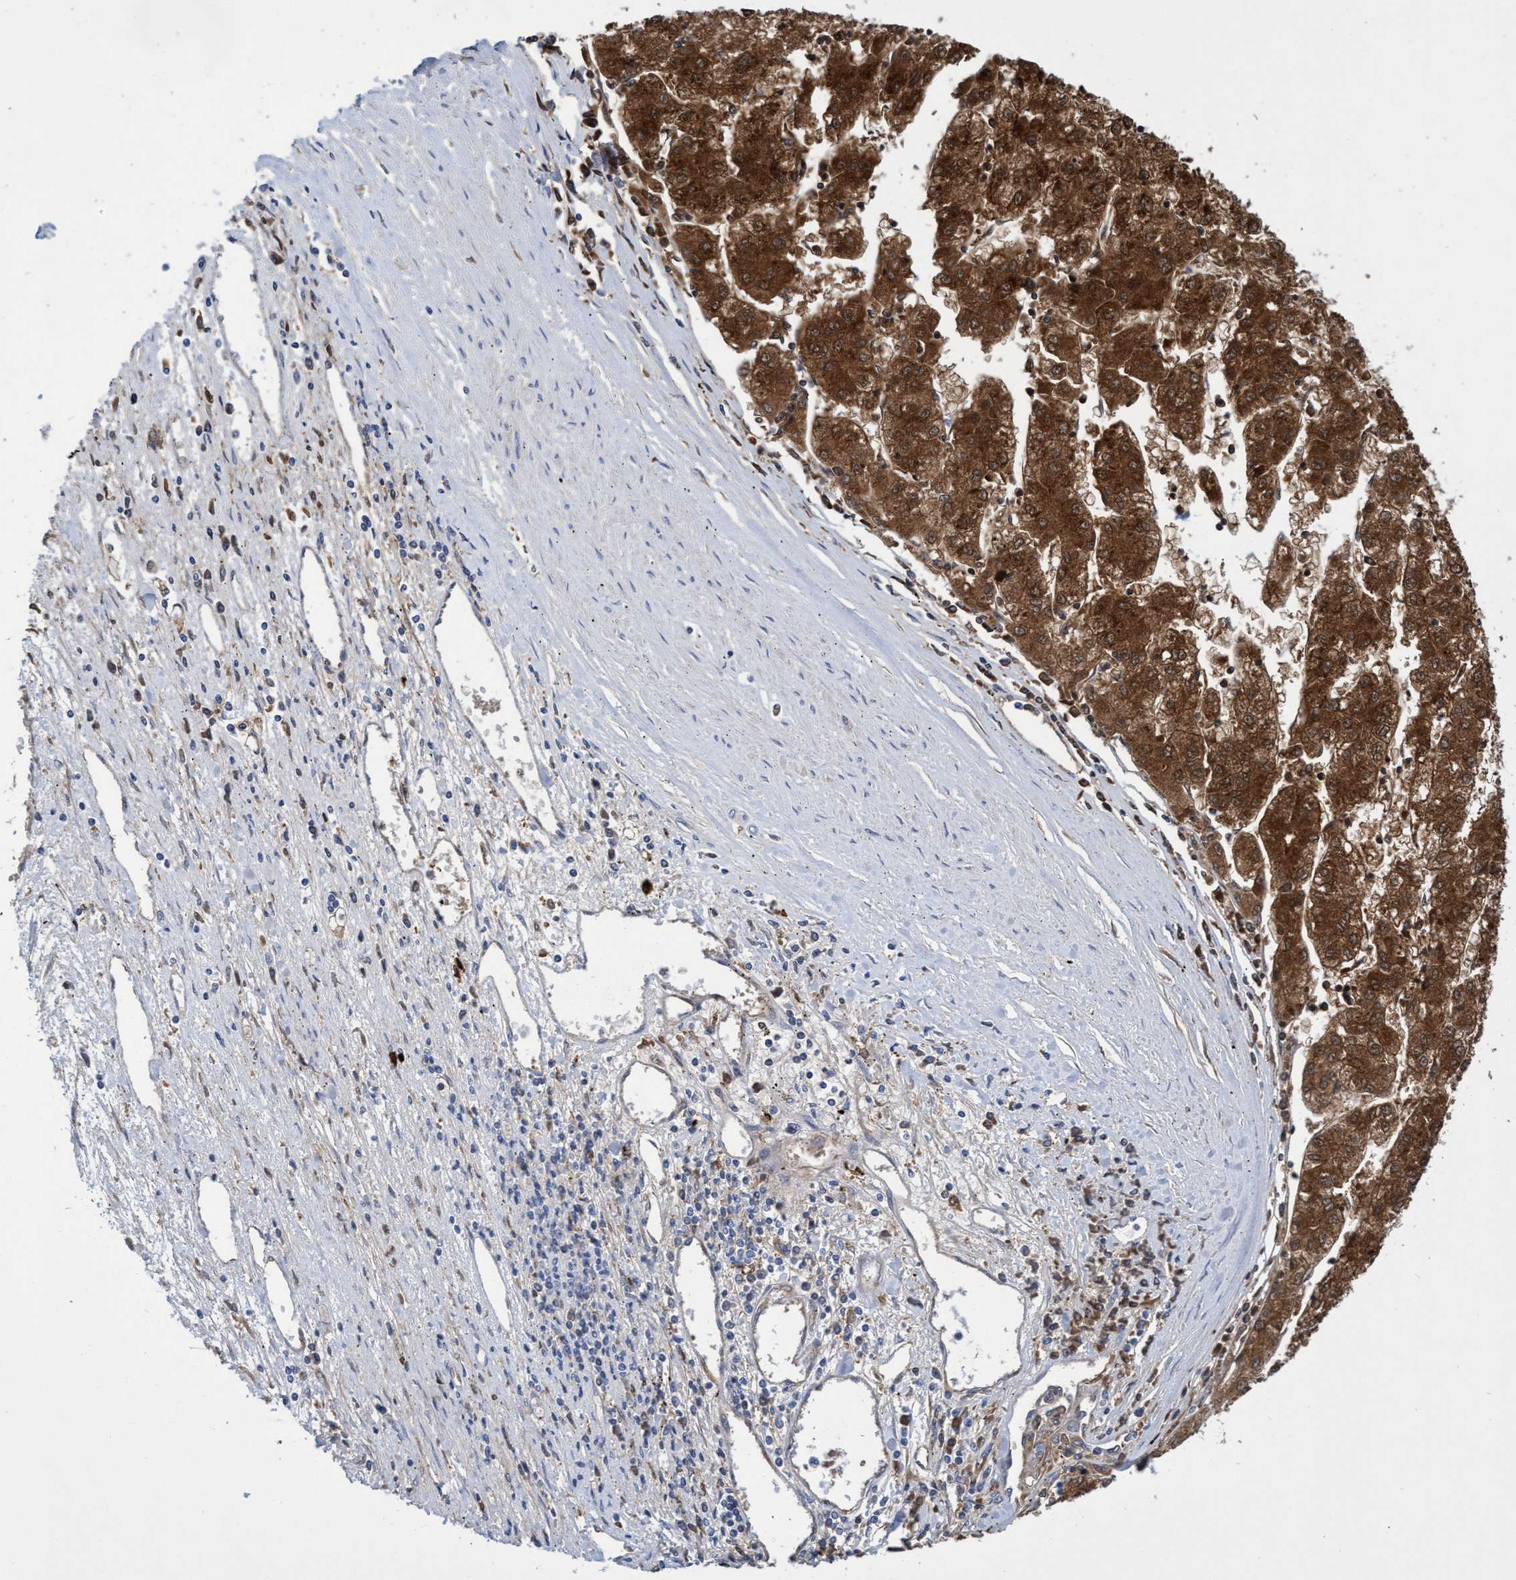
{"staining": {"intensity": "strong", "quantity": ">75%", "location": "cytoplasmic/membranous"}, "tissue": "liver cancer", "cell_type": "Tumor cells", "image_type": "cancer", "snomed": [{"axis": "morphology", "description": "Carcinoma, Hepatocellular, NOS"}, {"axis": "topography", "description": "Liver"}], "caption": "Brown immunohistochemical staining in human liver hepatocellular carcinoma displays strong cytoplasmic/membranous expression in about >75% of tumor cells.", "gene": "PNPO", "patient": {"sex": "male", "age": 72}}